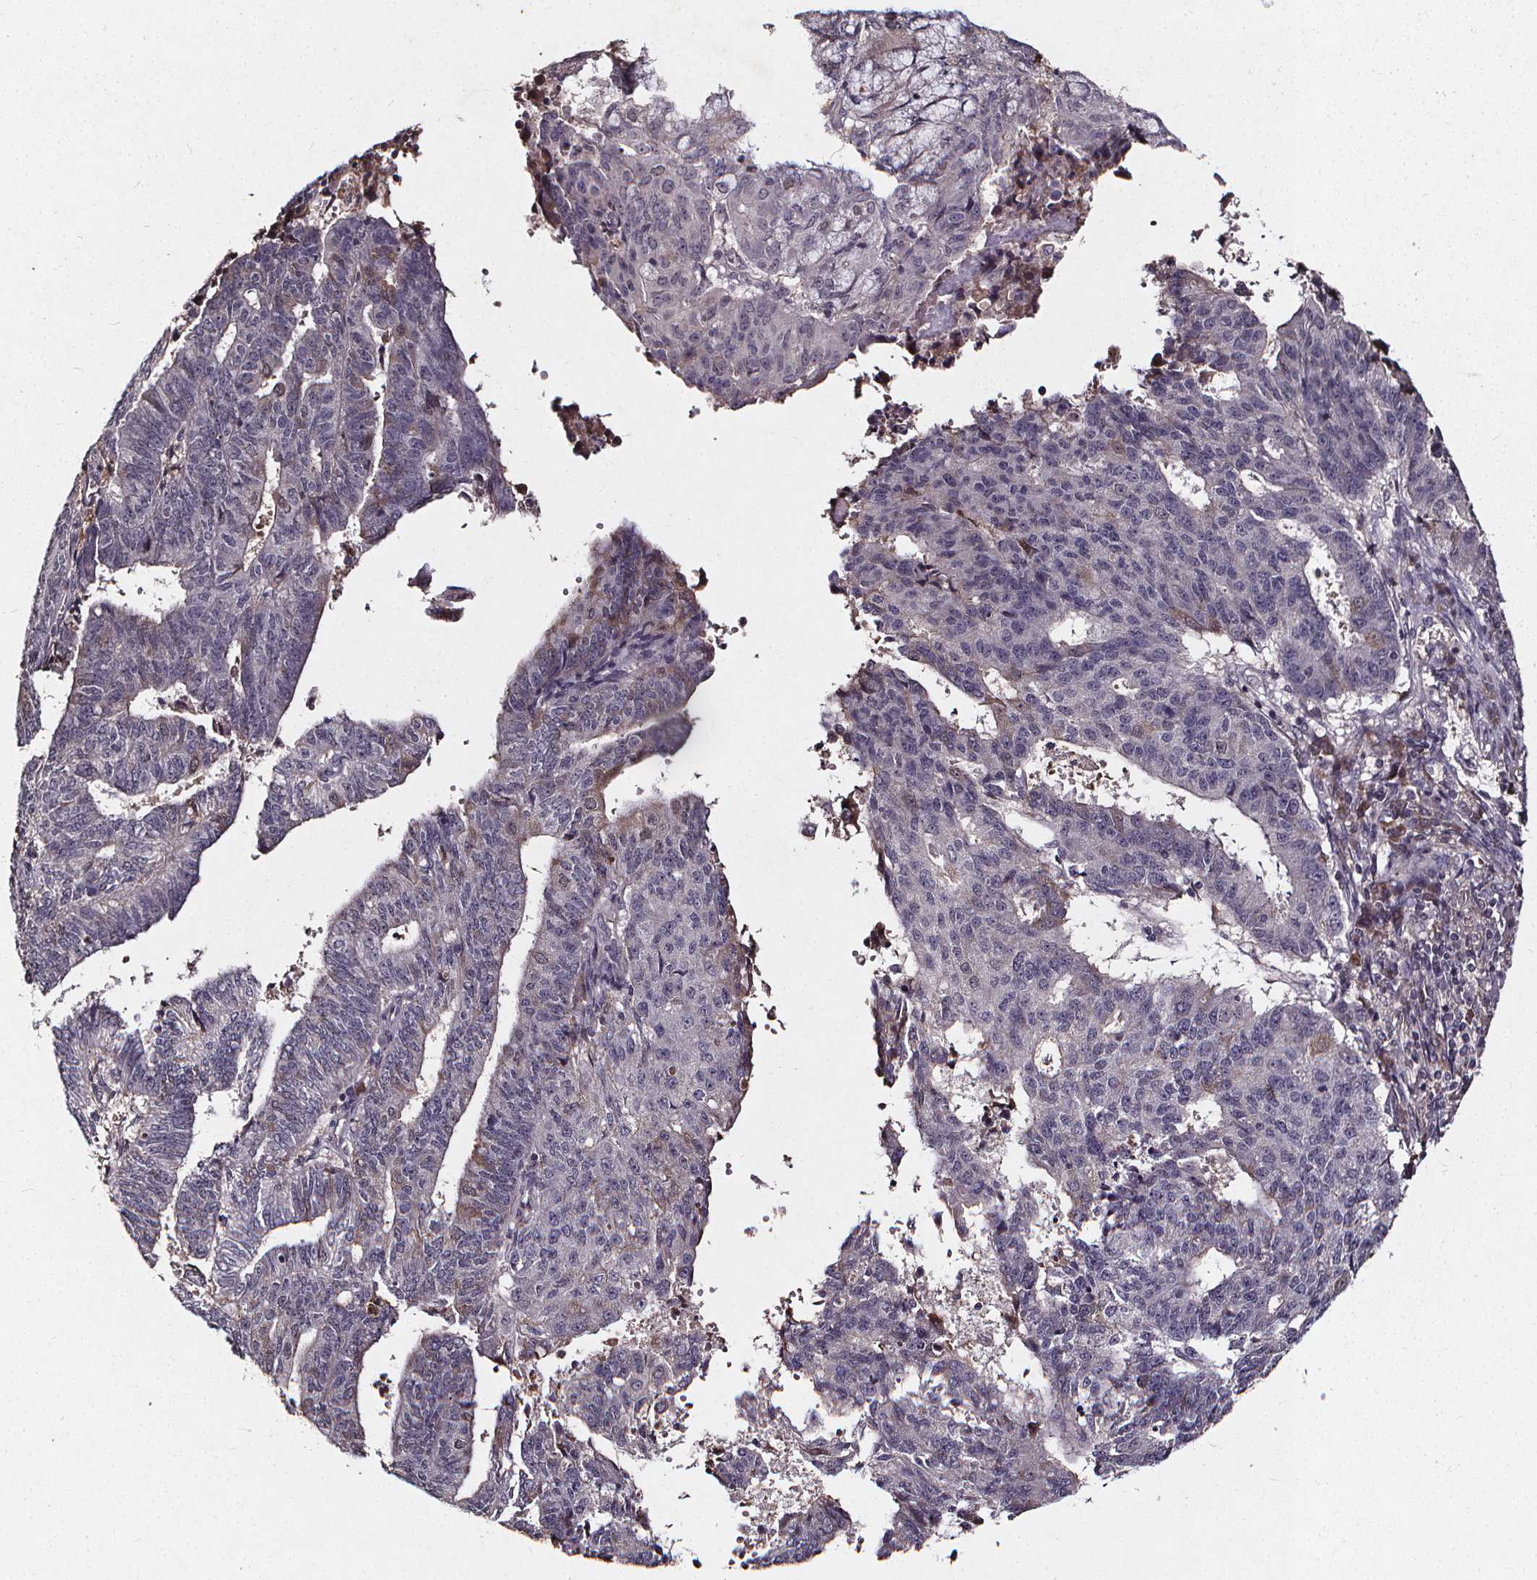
{"staining": {"intensity": "moderate", "quantity": "<25%", "location": "cytoplasmic/membranous"}, "tissue": "endometrial cancer", "cell_type": "Tumor cells", "image_type": "cancer", "snomed": [{"axis": "morphology", "description": "Adenocarcinoma, NOS"}, {"axis": "topography", "description": "Endometrium"}], "caption": "Endometrial cancer (adenocarcinoma) stained with a brown dye shows moderate cytoplasmic/membranous positive staining in approximately <25% of tumor cells.", "gene": "SPAG8", "patient": {"sex": "female", "age": 82}}